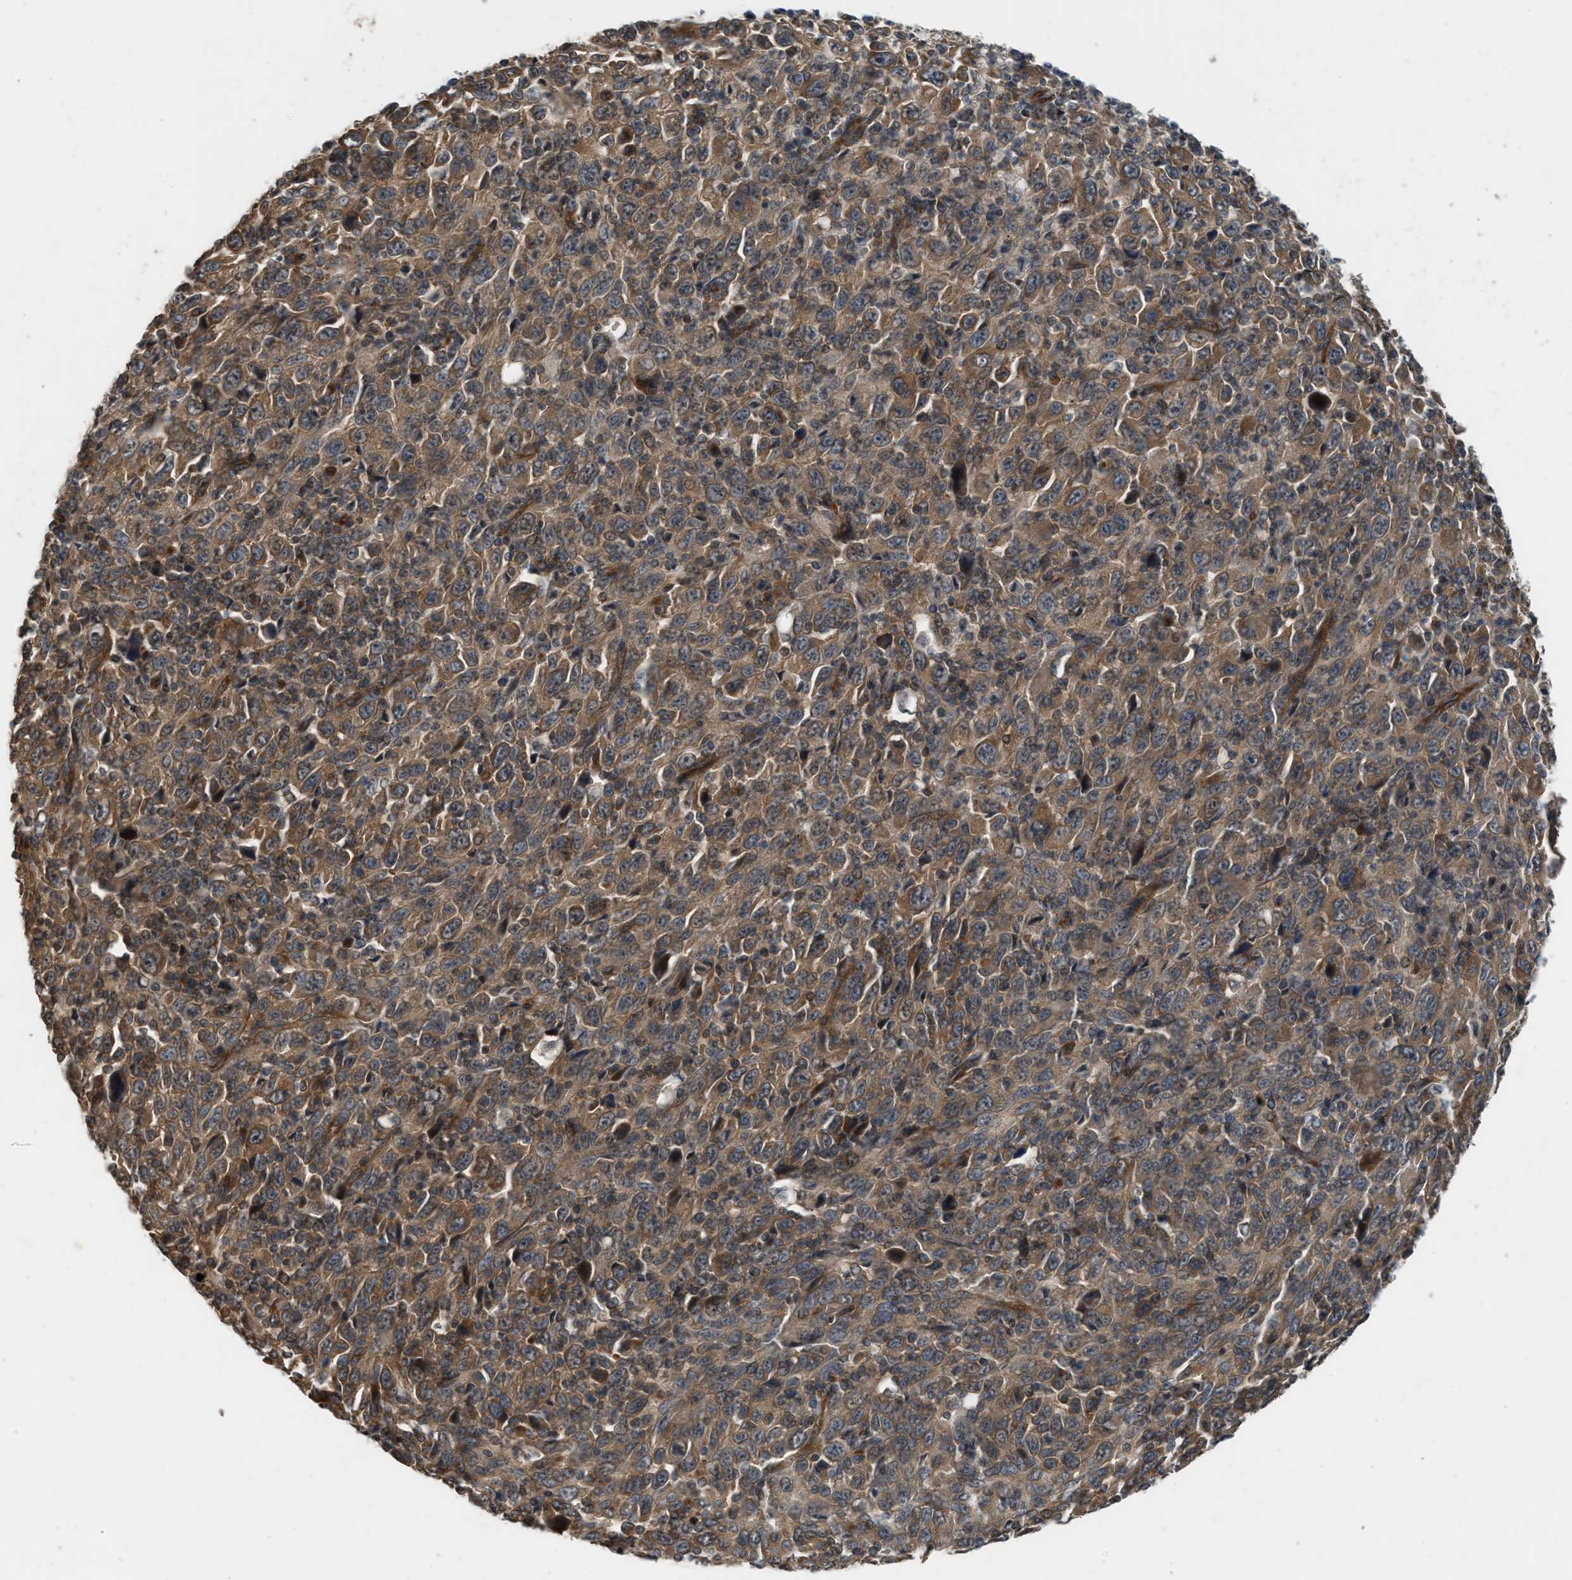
{"staining": {"intensity": "moderate", "quantity": ">75%", "location": "cytoplasmic/membranous"}, "tissue": "melanoma", "cell_type": "Tumor cells", "image_type": "cancer", "snomed": [{"axis": "morphology", "description": "Malignant melanoma, Metastatic site"}, {"axis": "topography", "description": "Skin"}], "caption": "Approximately >75% of tumor cells in melanoma demonstrate moderate cytoplasmic/membranous protein positivity as visualized by brown immunohistochemical staining.", "gene": "HIP1R", "patient": {"sex": "female", "age": 56}}